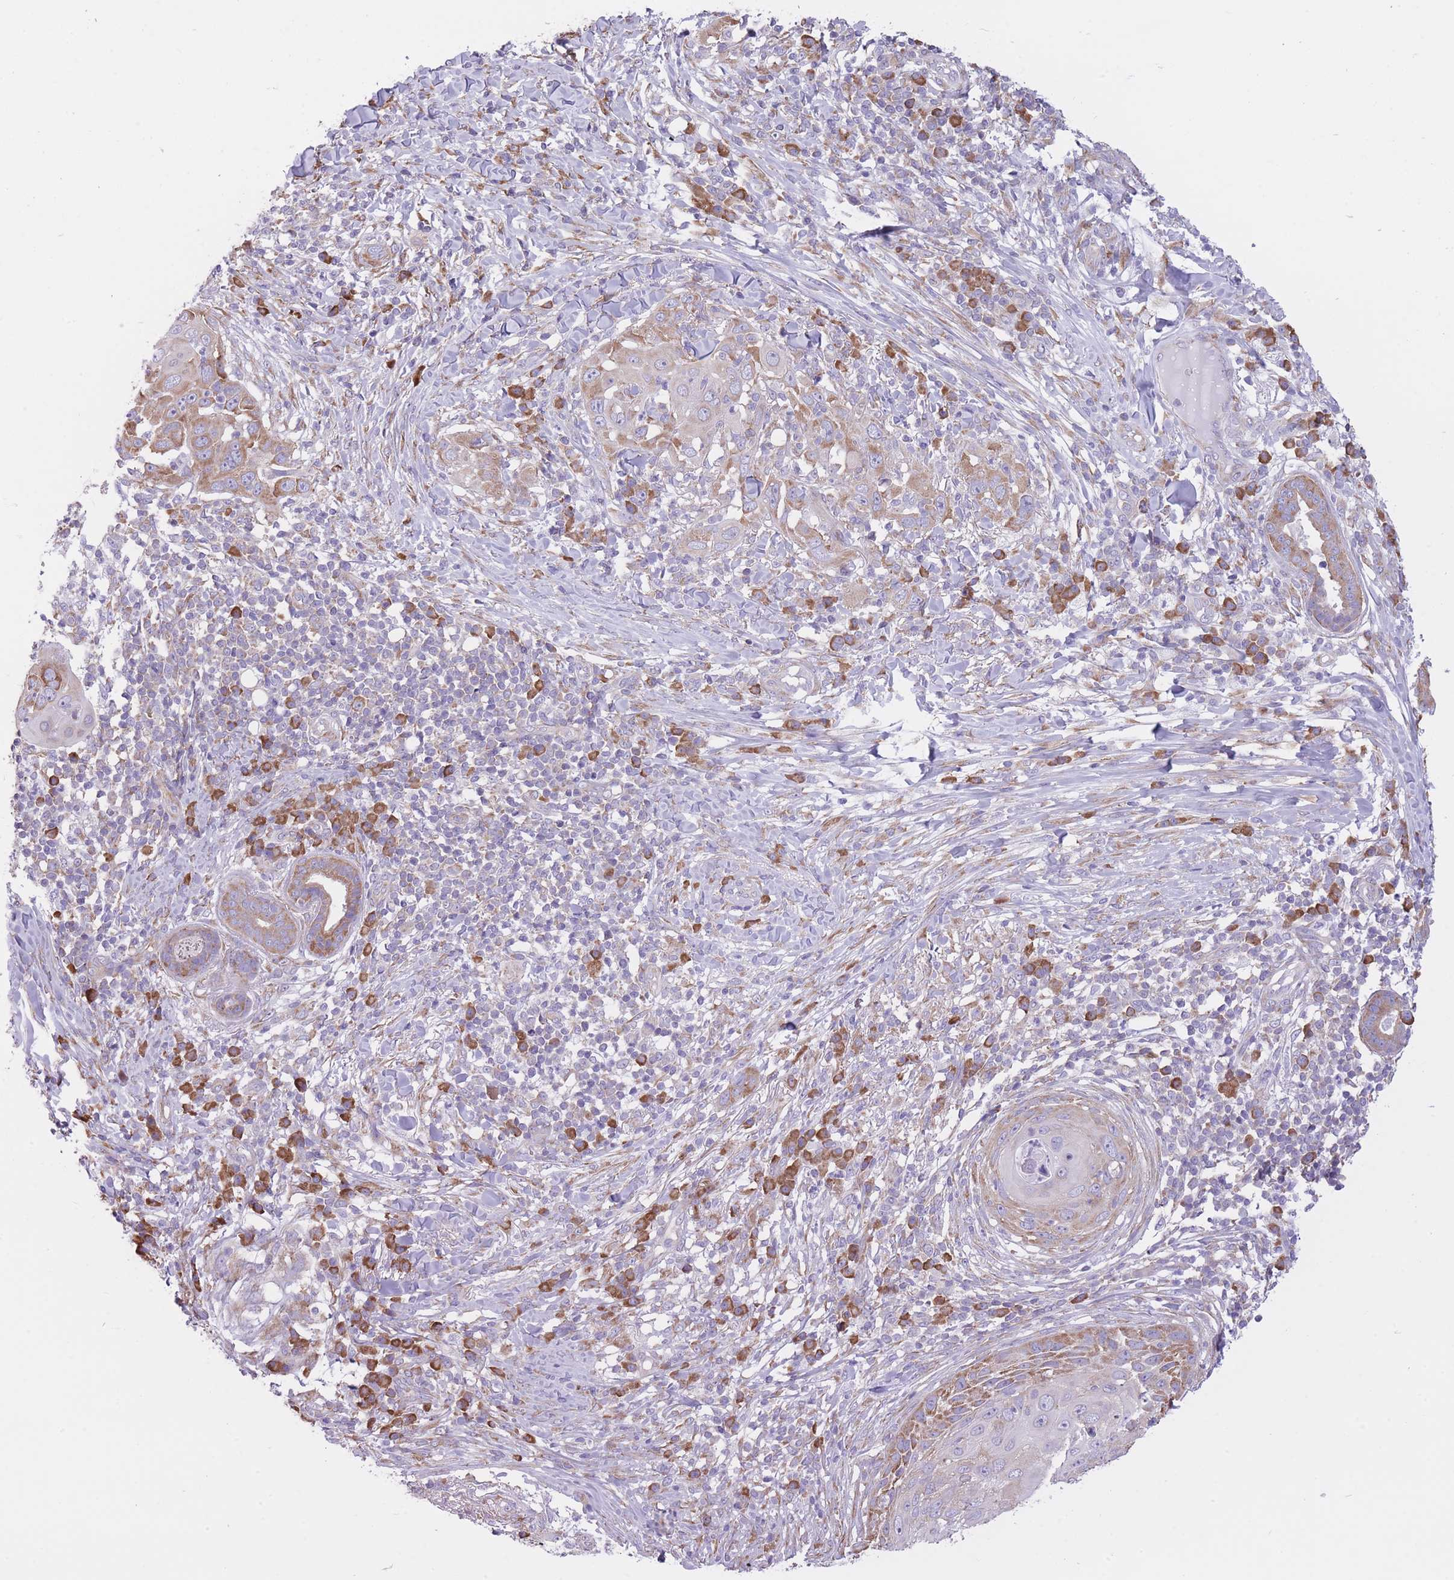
{"staining": {"intensity": "moderate", "quantity": "25%-75%", "location": "cytoplasmic/membranous"}, "tissue": "skin cancer", "cell_type": "Tumor cells", "image_type": "cancer", "snomed": [{"axis": "morphology", "description": "Squamous cell carcinoma, NOS"}, {"axis": "topography", "description": "Skin"}], "caption": "High-magnification brightfield microscopy of skin cancer stained with DAB (3,3'-diaminobenzidine) (brown) and counterstained with hematoxylin (blue). tumor cells exhibit moderate cytoplasmic/membranous positivity is identified in approximately25%-75% of cells.", "gene": "ZNF501", "patient": {"sex": "female", "age": 44}}